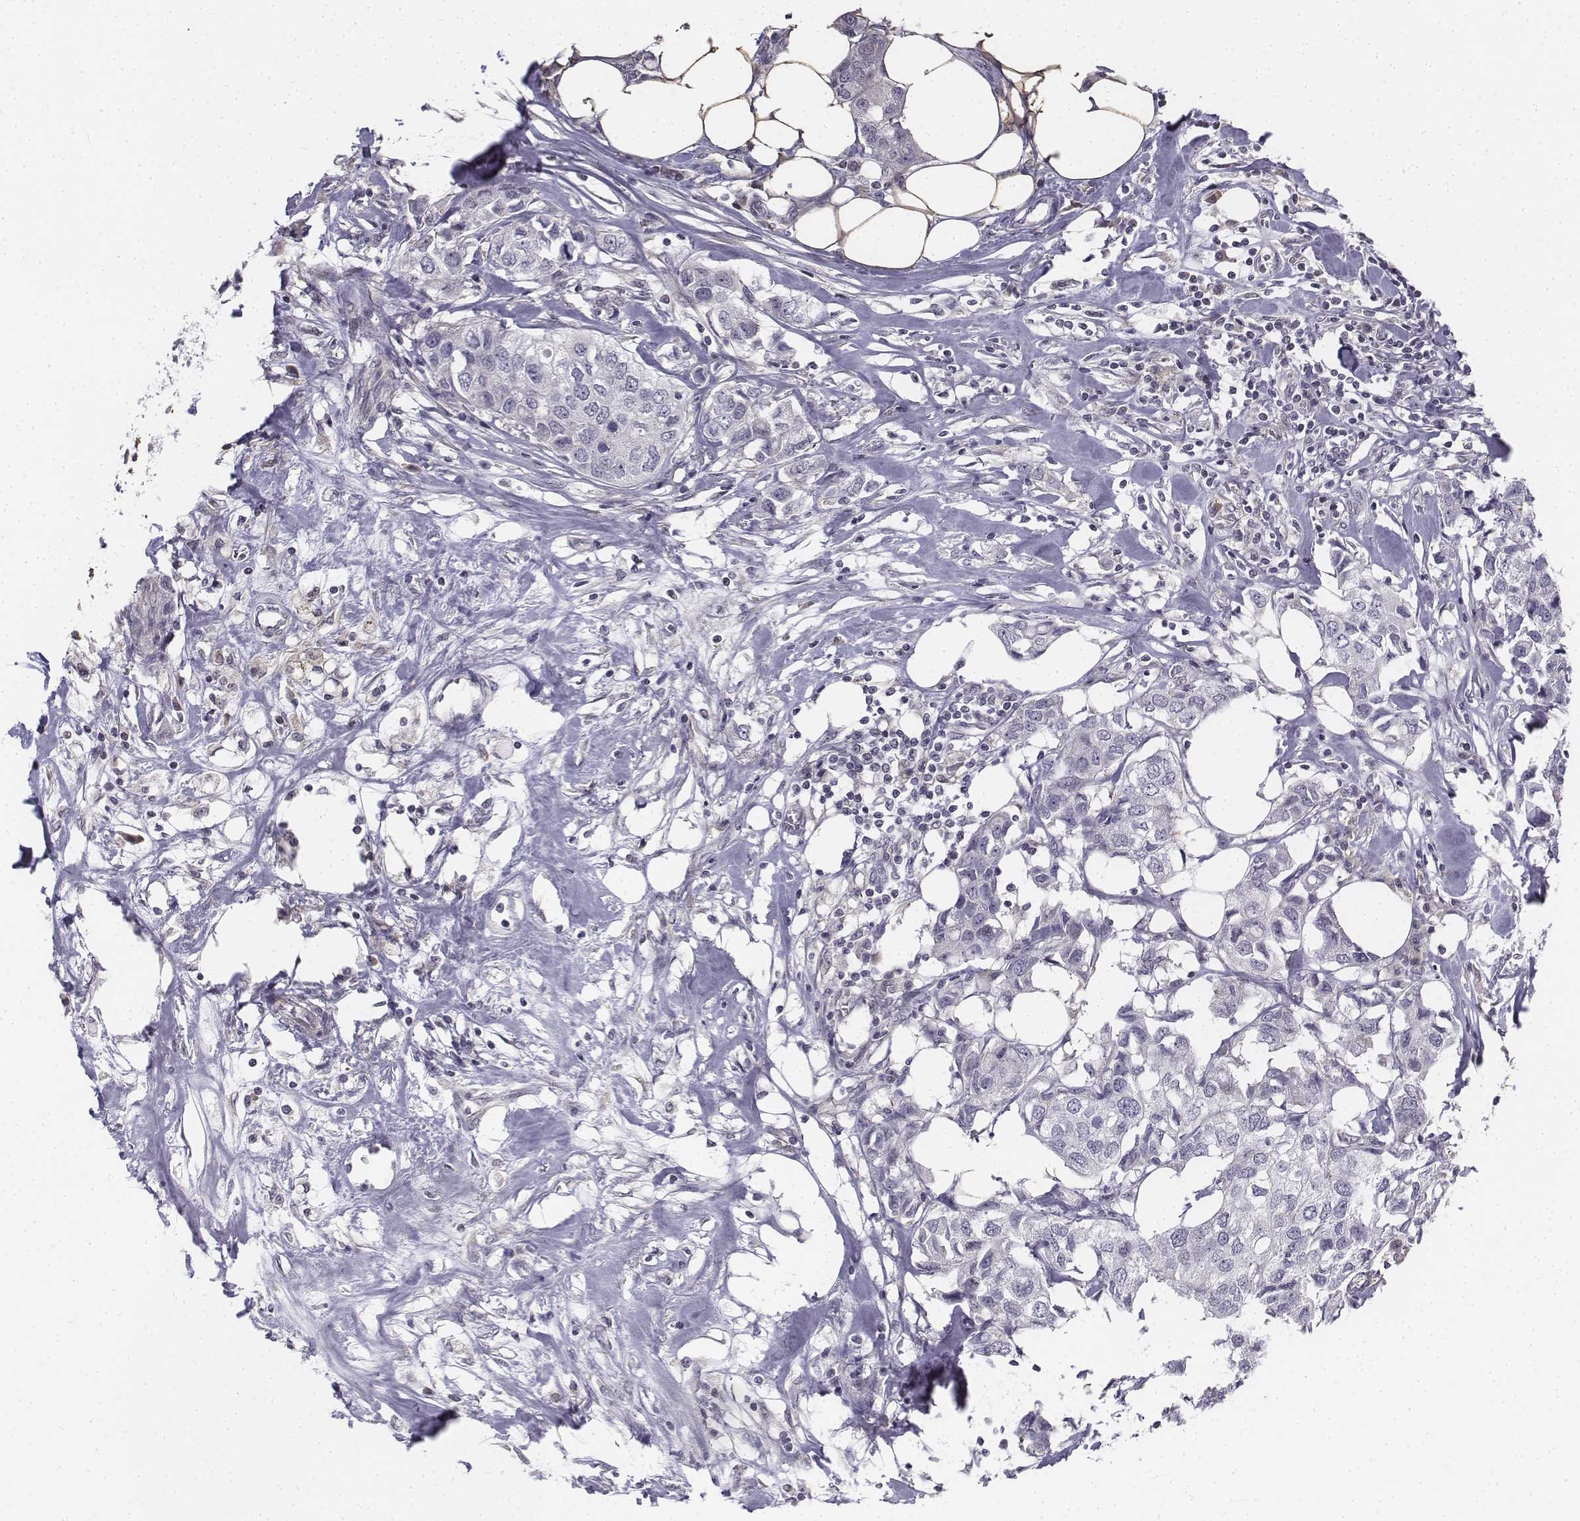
{"staining": {"intensity": "negative", "quantity": "none", "location": "none"}, "tissue": "breast cancer", "cell_type": "Tumor cells", "image_type": "cancer", "snomed": [{"axis": "morphology", "description": "Duct carcinoma"}, {"axis": "topography", "description": "Breast"}], "caption": "An image of human invasive ductal carcinoma (breast) is negative for staining in tumor cells.", "gene": "PENK", "patient": {"sex": "female", "age": 80}}